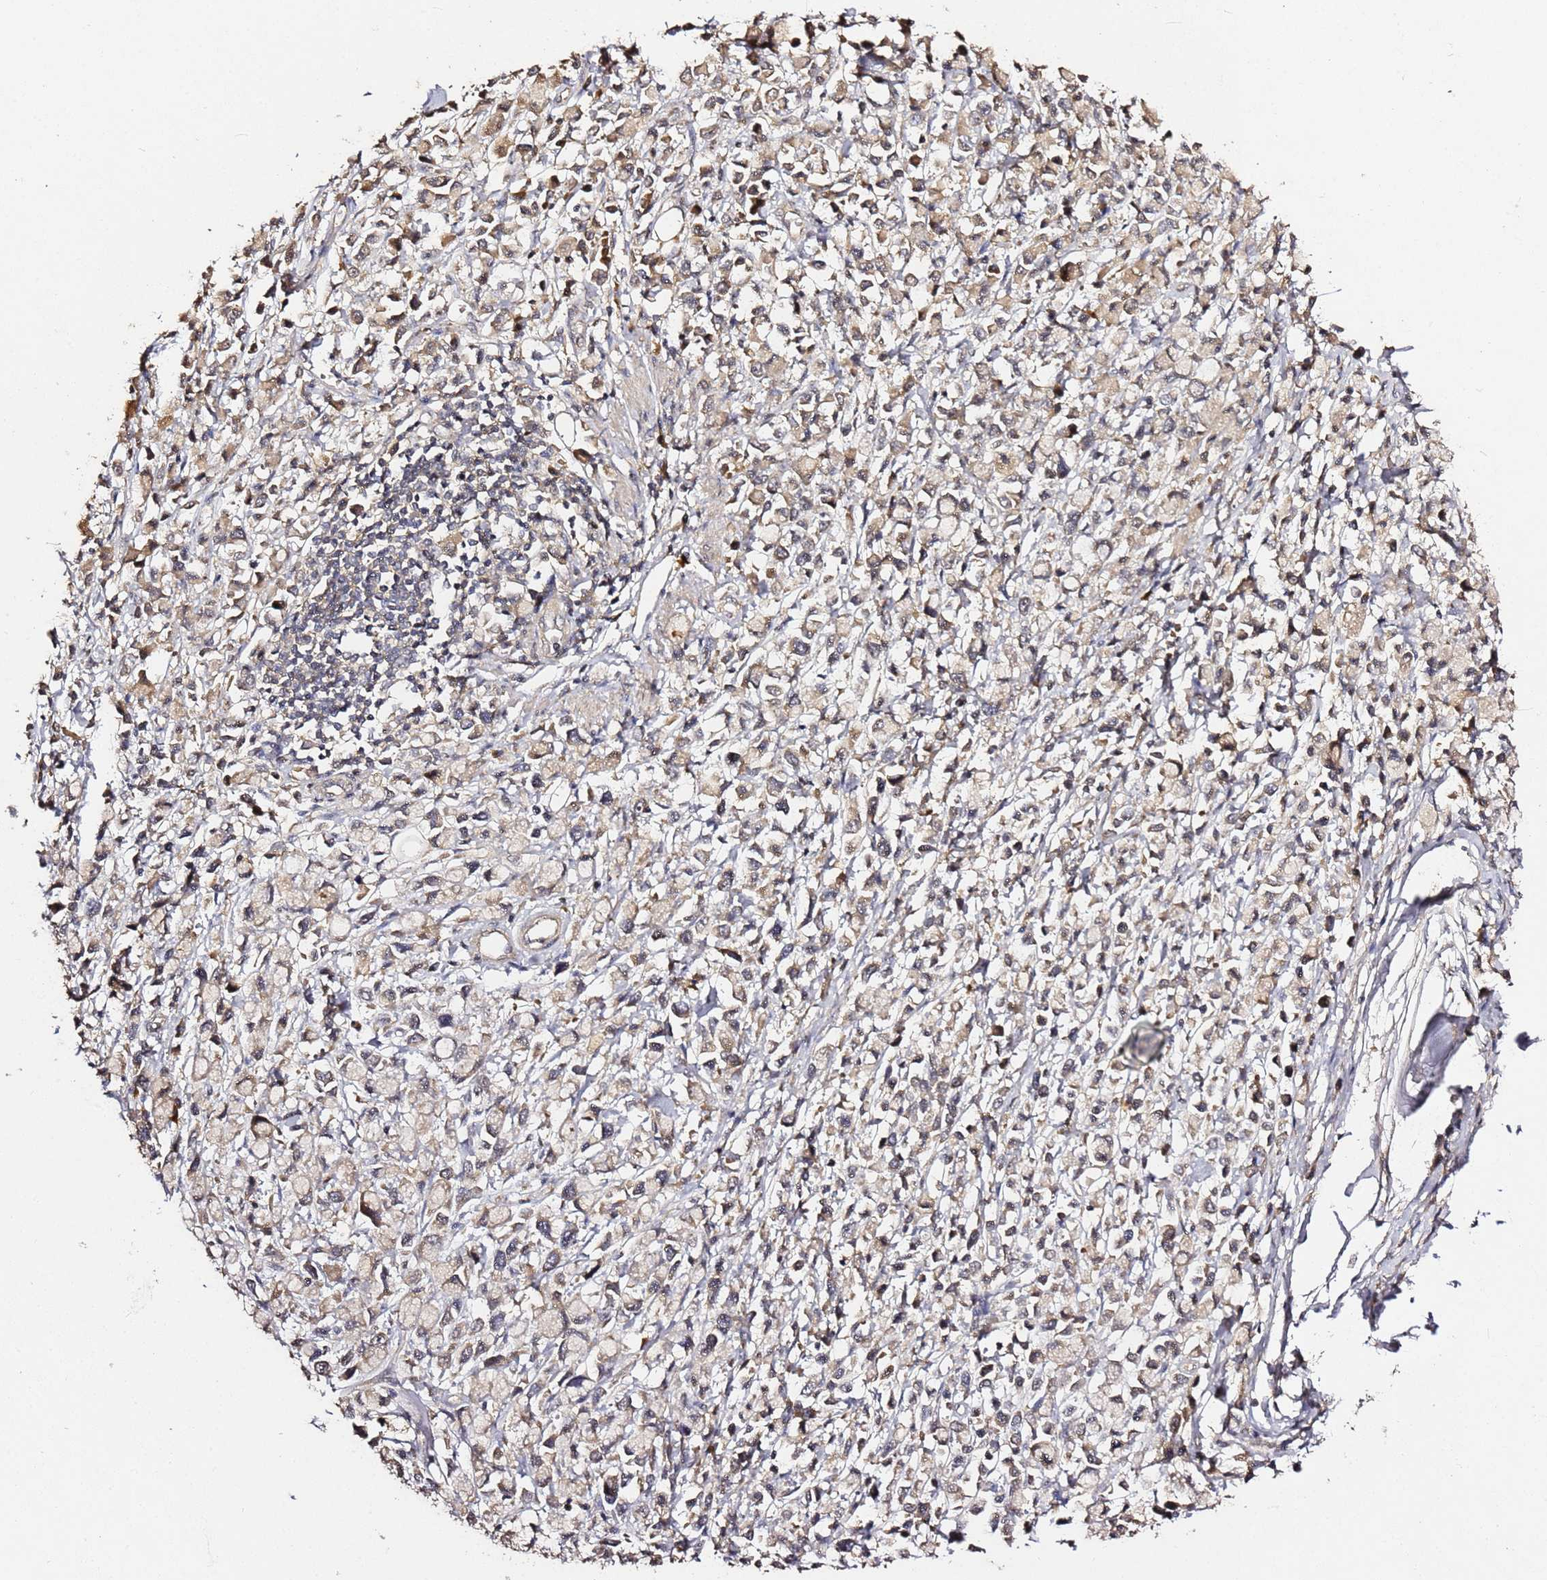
{"staining": {"intensity": "weak", "quantity": ">75%", "location": "cytoplasmic/membranous,nuclear"}, "tissue": "stomach cancer", "cell_type": "Tumor cells", "image_type": "cancer", "snomed": [{"axis": "morphology", "description": "Adenocarcinoma, NOS"}, {"axis": "topography", "description": "Stomach"}], "caption": "Immunohistochemical staining of stomach cancer (adenocarcinoma) demonstrates weak cytoplasmic/membranous and nuclear protein positivity in approximately >75% of tumor cells.", "gene": "C6orf136", "patient": {"sex": "female", "age": 81}}